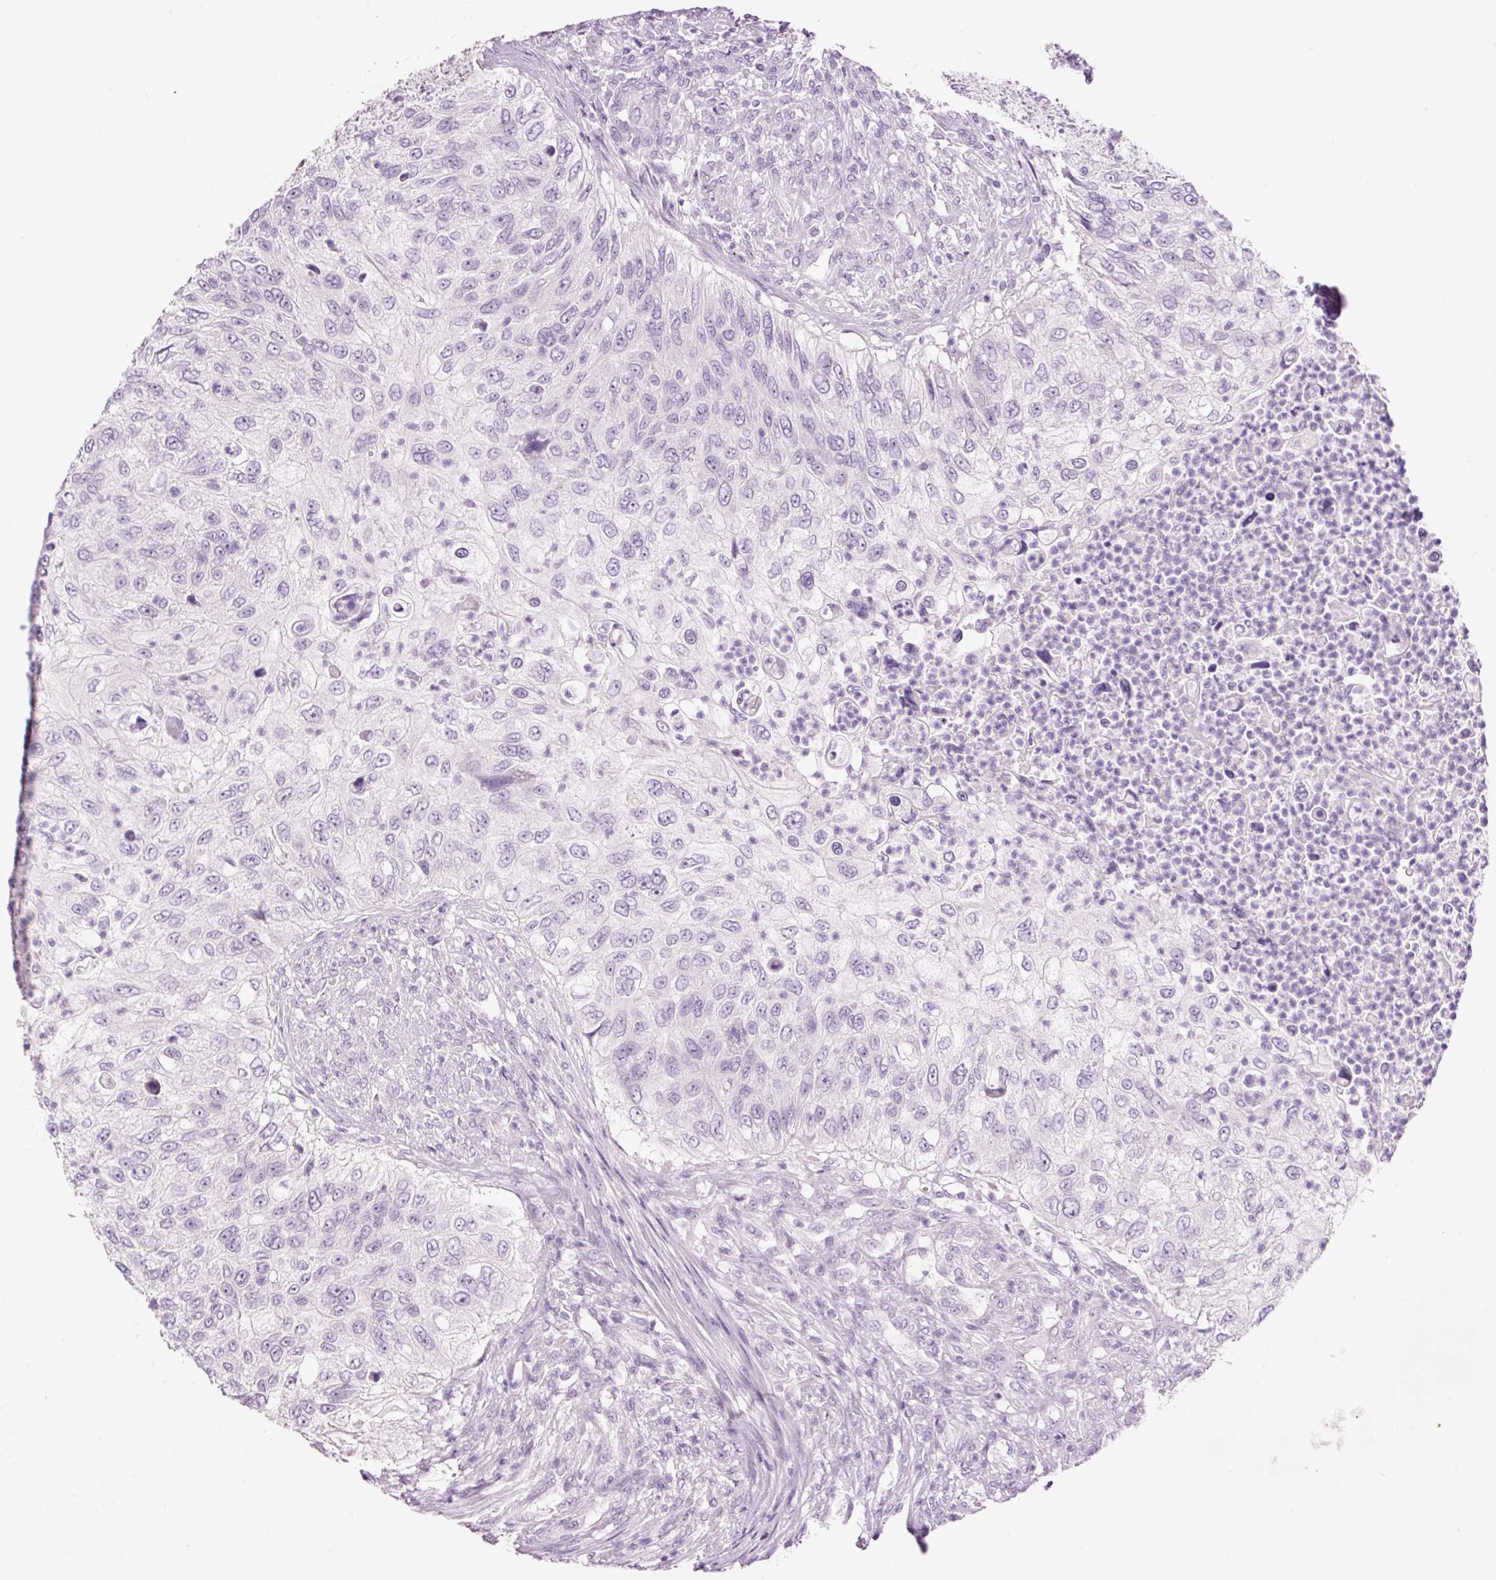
{"staining": {"intensity": "negative", "quantity": "none", "location": "none"}, "tissue": "urothelial cancer", "cell_type": "Tumor cells", "image_type": "cancer", "snomed": [{"axis": "morphology", "description": "Urothelial carcinoma, High grade"}, {"axis": "topography", "description": "Urinary bladder"}], "caption": "Urothelial cancer was stained to show a protein in brown. There is no significant positivity in tumor cells.", "gene": "GCG", "patient": {"sex": "female", "age": 60}}